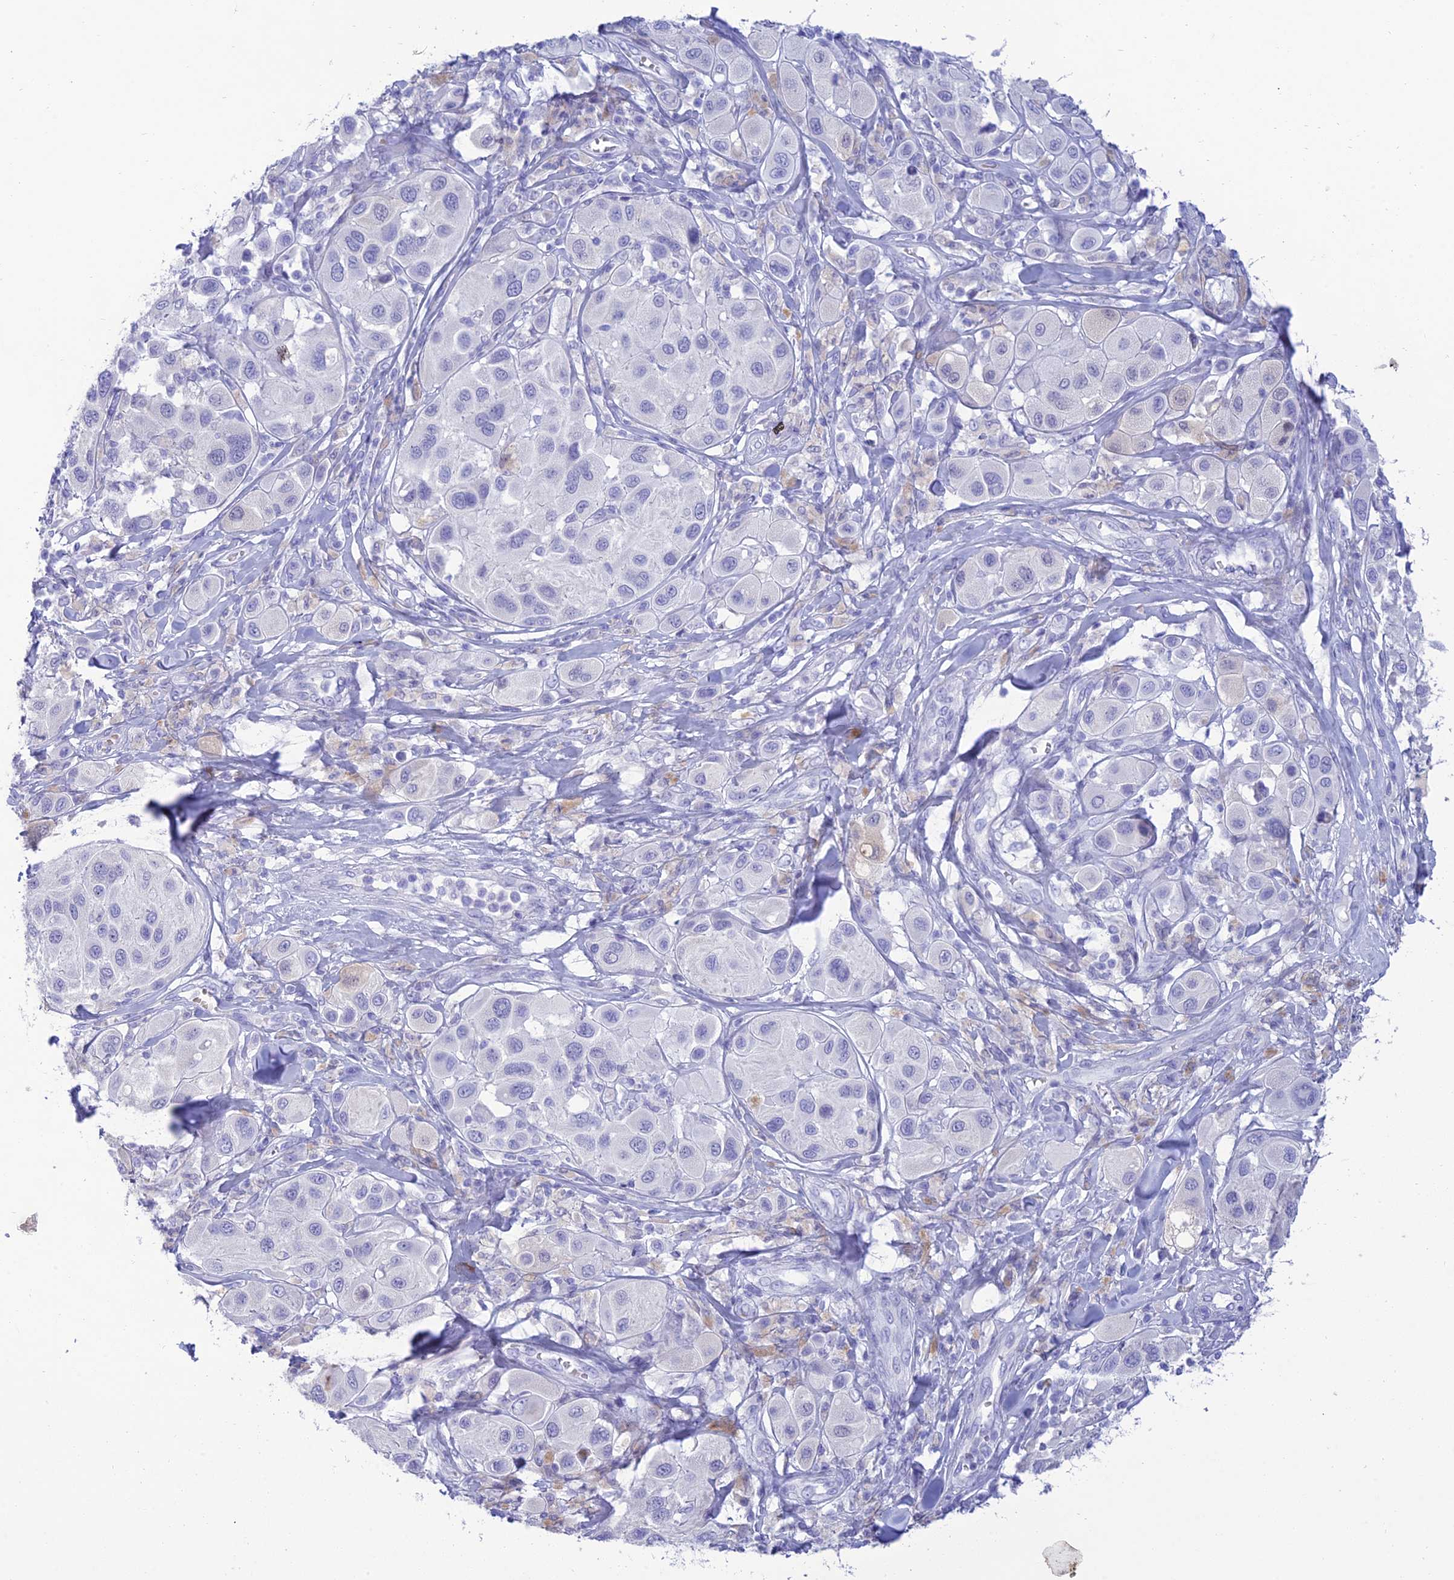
{"staining": {"intensity": "negative", "quantity": "none", "location": "none"}, "tissue": "melanoma", "cell_type": "Tumor cells", "image_type": "cancer", "snomed": [{"axis": "morphology", "description": "Malignant melanoma, Metastatic site"}, {"axis": "topography", "description": "Skin"}], "caption": "The image demonstrates no significant staining in tumor cells of malignant melanoma (metastatic site).", "gene": "MAL2", "patient": {"sex": "male", "age": 41}}